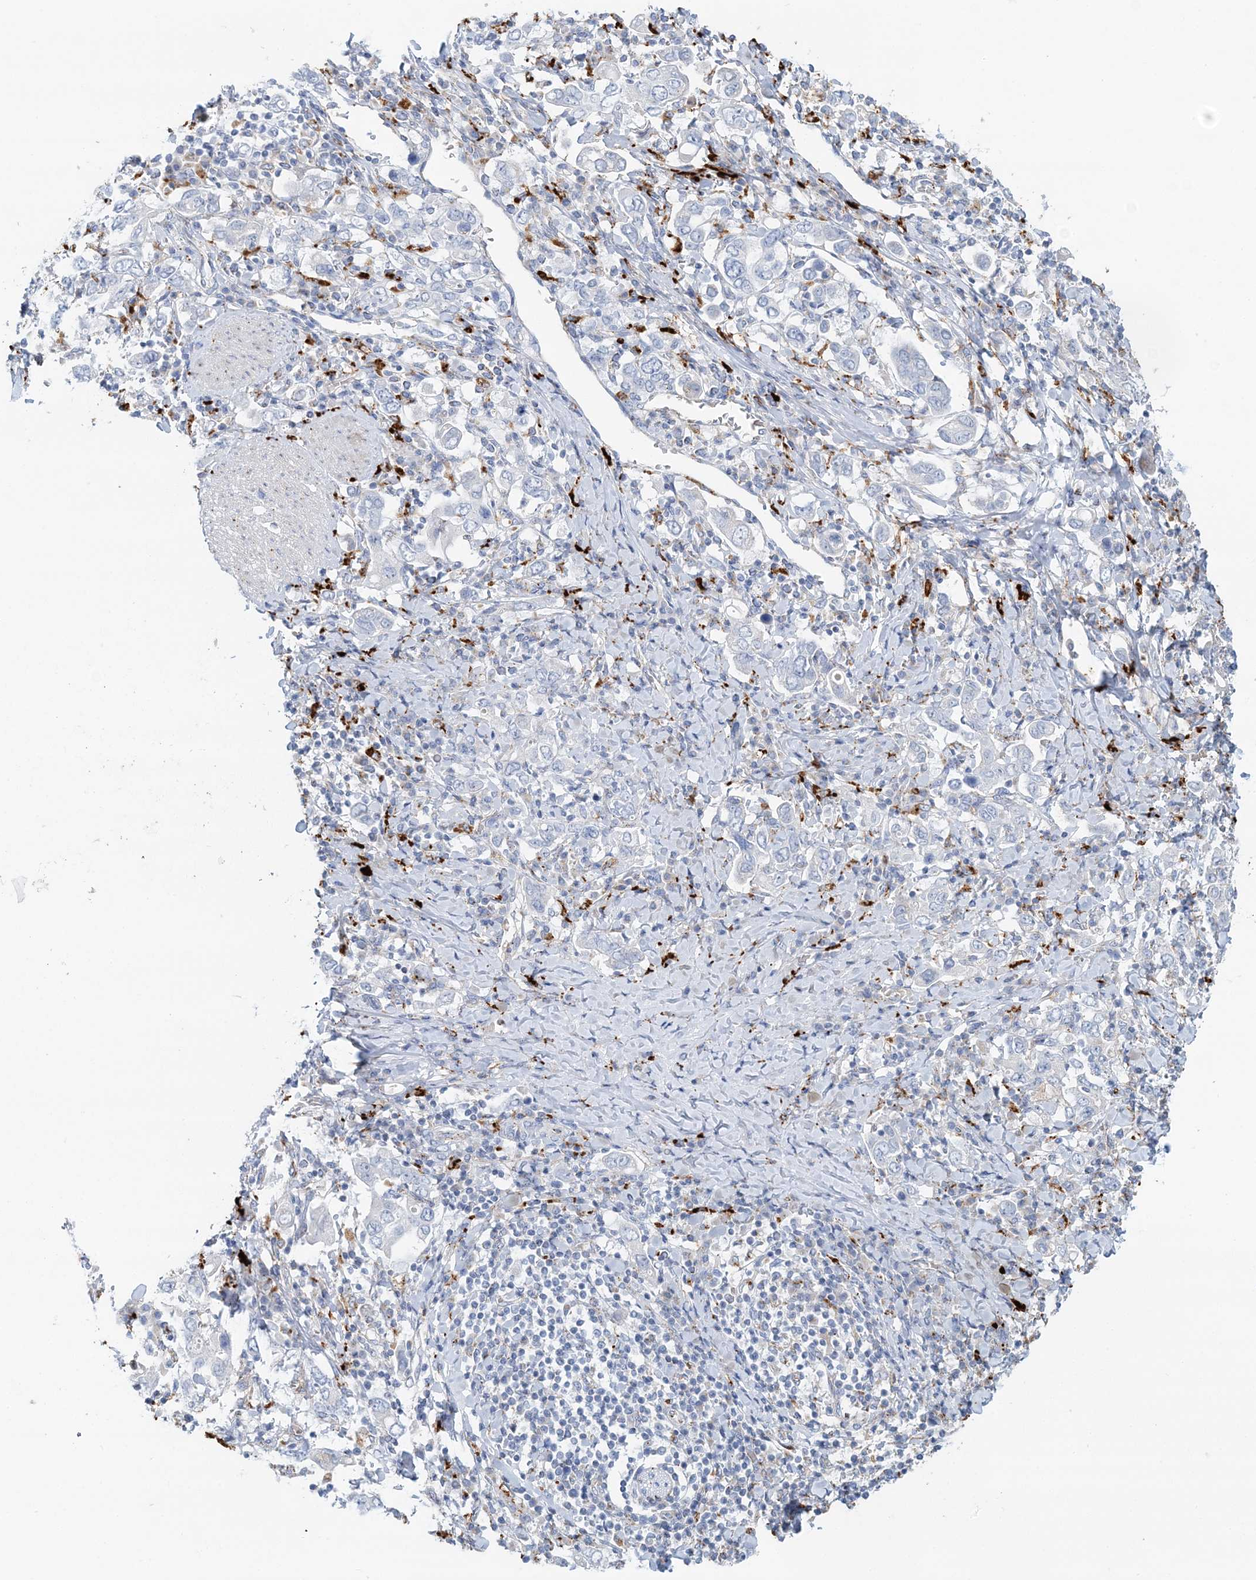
{"staining": {"intensity": "negative", "quantity": "none", "location": "none"}, "tissue": "stomach cancer", "cell_type": "Tumor cells", "image_type": "cancer", "snomed": [{"axis": "morphology", "description": "Adenocarcinoma, NOS"}, {"axis": "topography", "description": "Stomach, upper"}], "caption": "IHC micrograph of human stomach cancer stained for a protein (brown), which displays no expression in tumor cells.", "gene": "TPP1", "patient": {"sex": "male", "age": 62}}